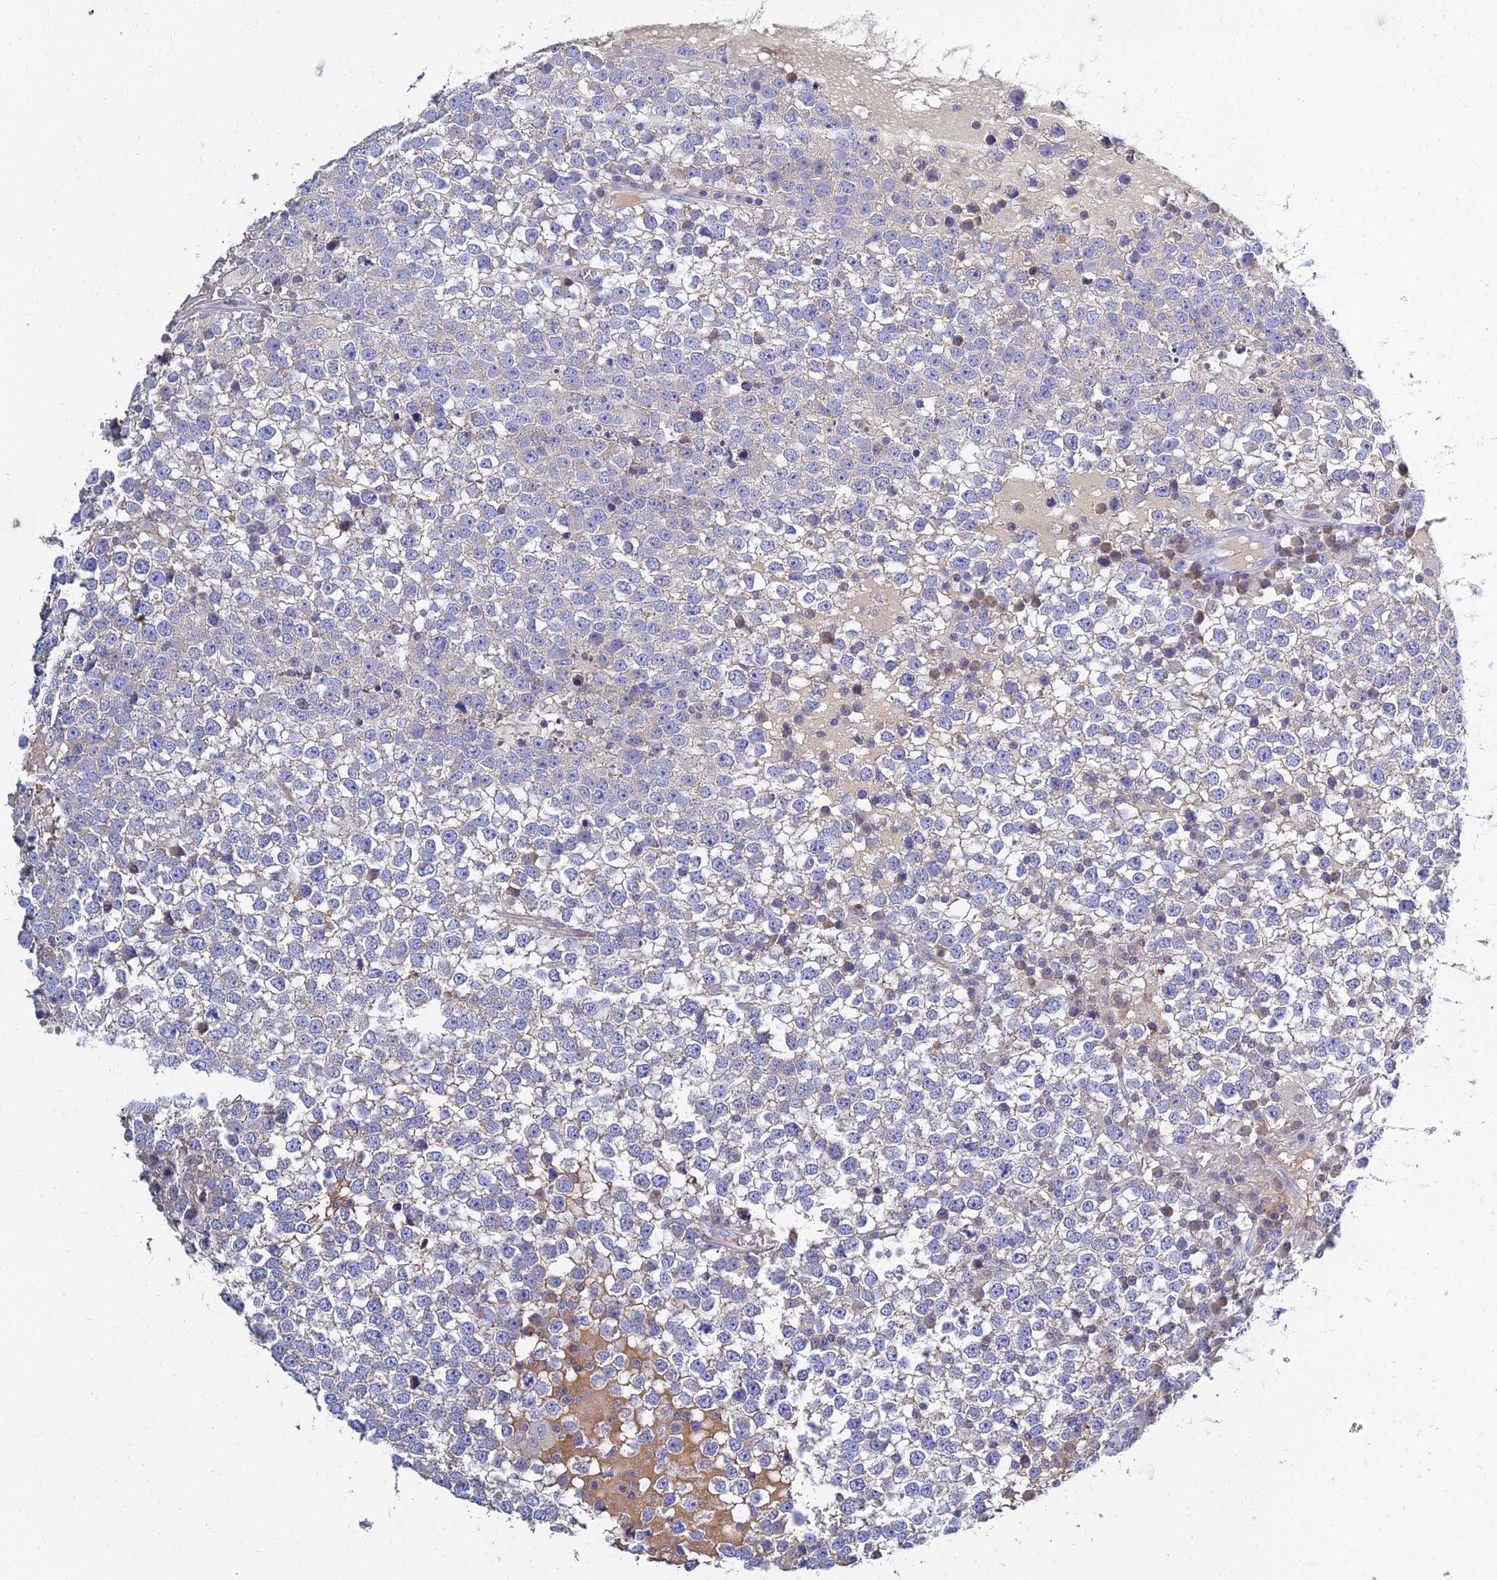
{"staining": {"intensity": "weak", "quantity": "<25%", "location": "cytoplasmic/membranous"}, "tissue": "testis cancer", "cell_type": "Tumor cells", "image_type": "cancer", "snomed": [{"axis": "morphology", "description": "Seminoma, NOS"}, {"axis": "topography", "description": "Testis"}], "caption": "Tumor cells are negative for brown protein staining in testis seminoma. (DAB (3,3'-diaminobenzidine) immunohistochemistry with hematoxylin counter stain).", "gene": "NPY", "patient": {"sex": "male", "age": 65}}